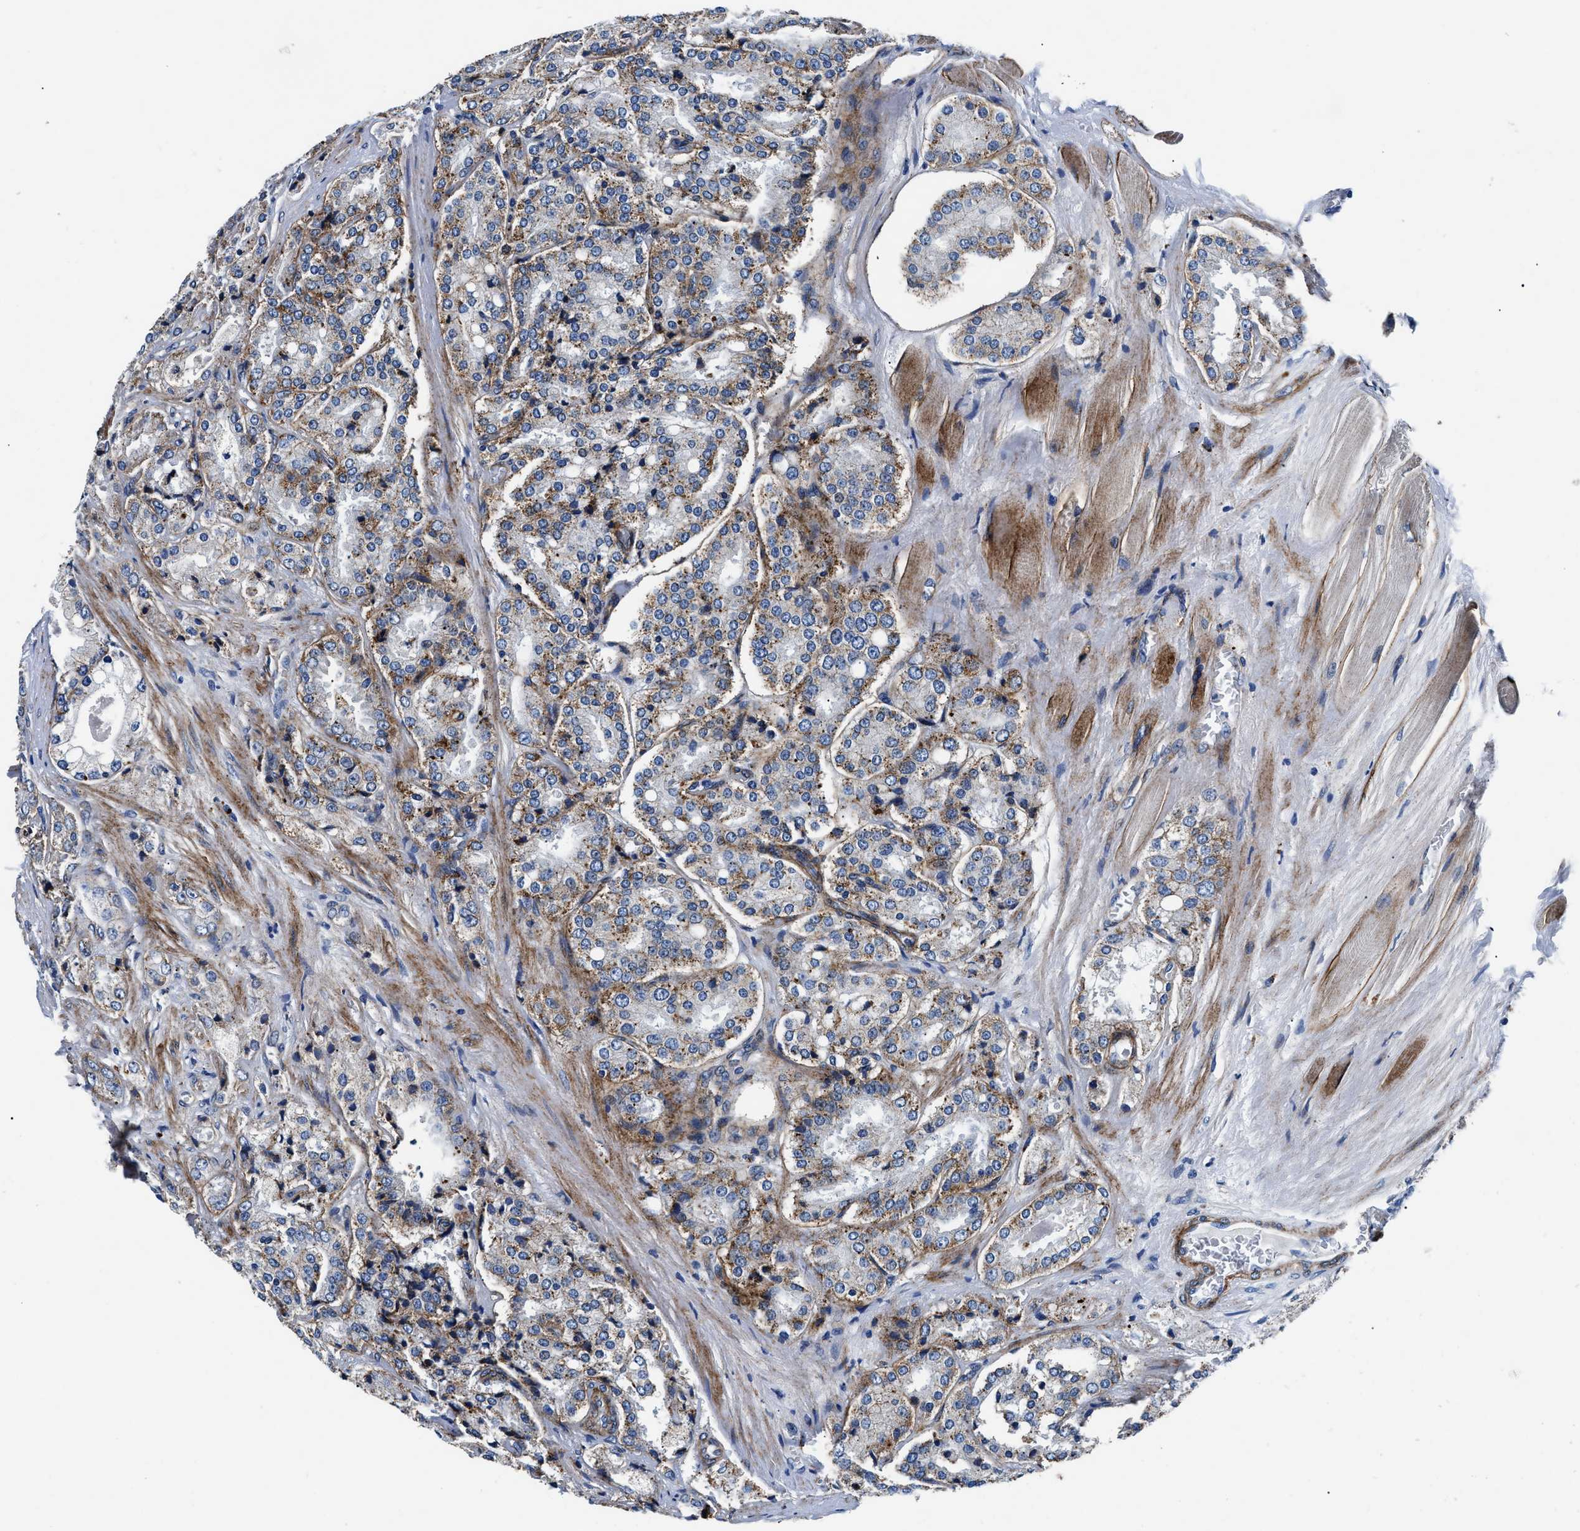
{"staining": {"intensity": "moderate", "quantity": "25%-75%", "location": "cytoplasmic/membranous"}, "tissue": "prostate cancer", "cell_type": "Tumor cells", "image_type": "cancer", "snomed": [{"axis": "morphology", "description": "Adenocarcinoma, High grade"}, {"axis": "topography", "description": "Prostate"}], "caption": "Tumor cells display medium levels of moderate cytoplasmic/membranous expression in approximately 25%-75% of cells in human prostate cancer.", "gene": "DAG1", "patient": {"sex": "male", "age": 65}}